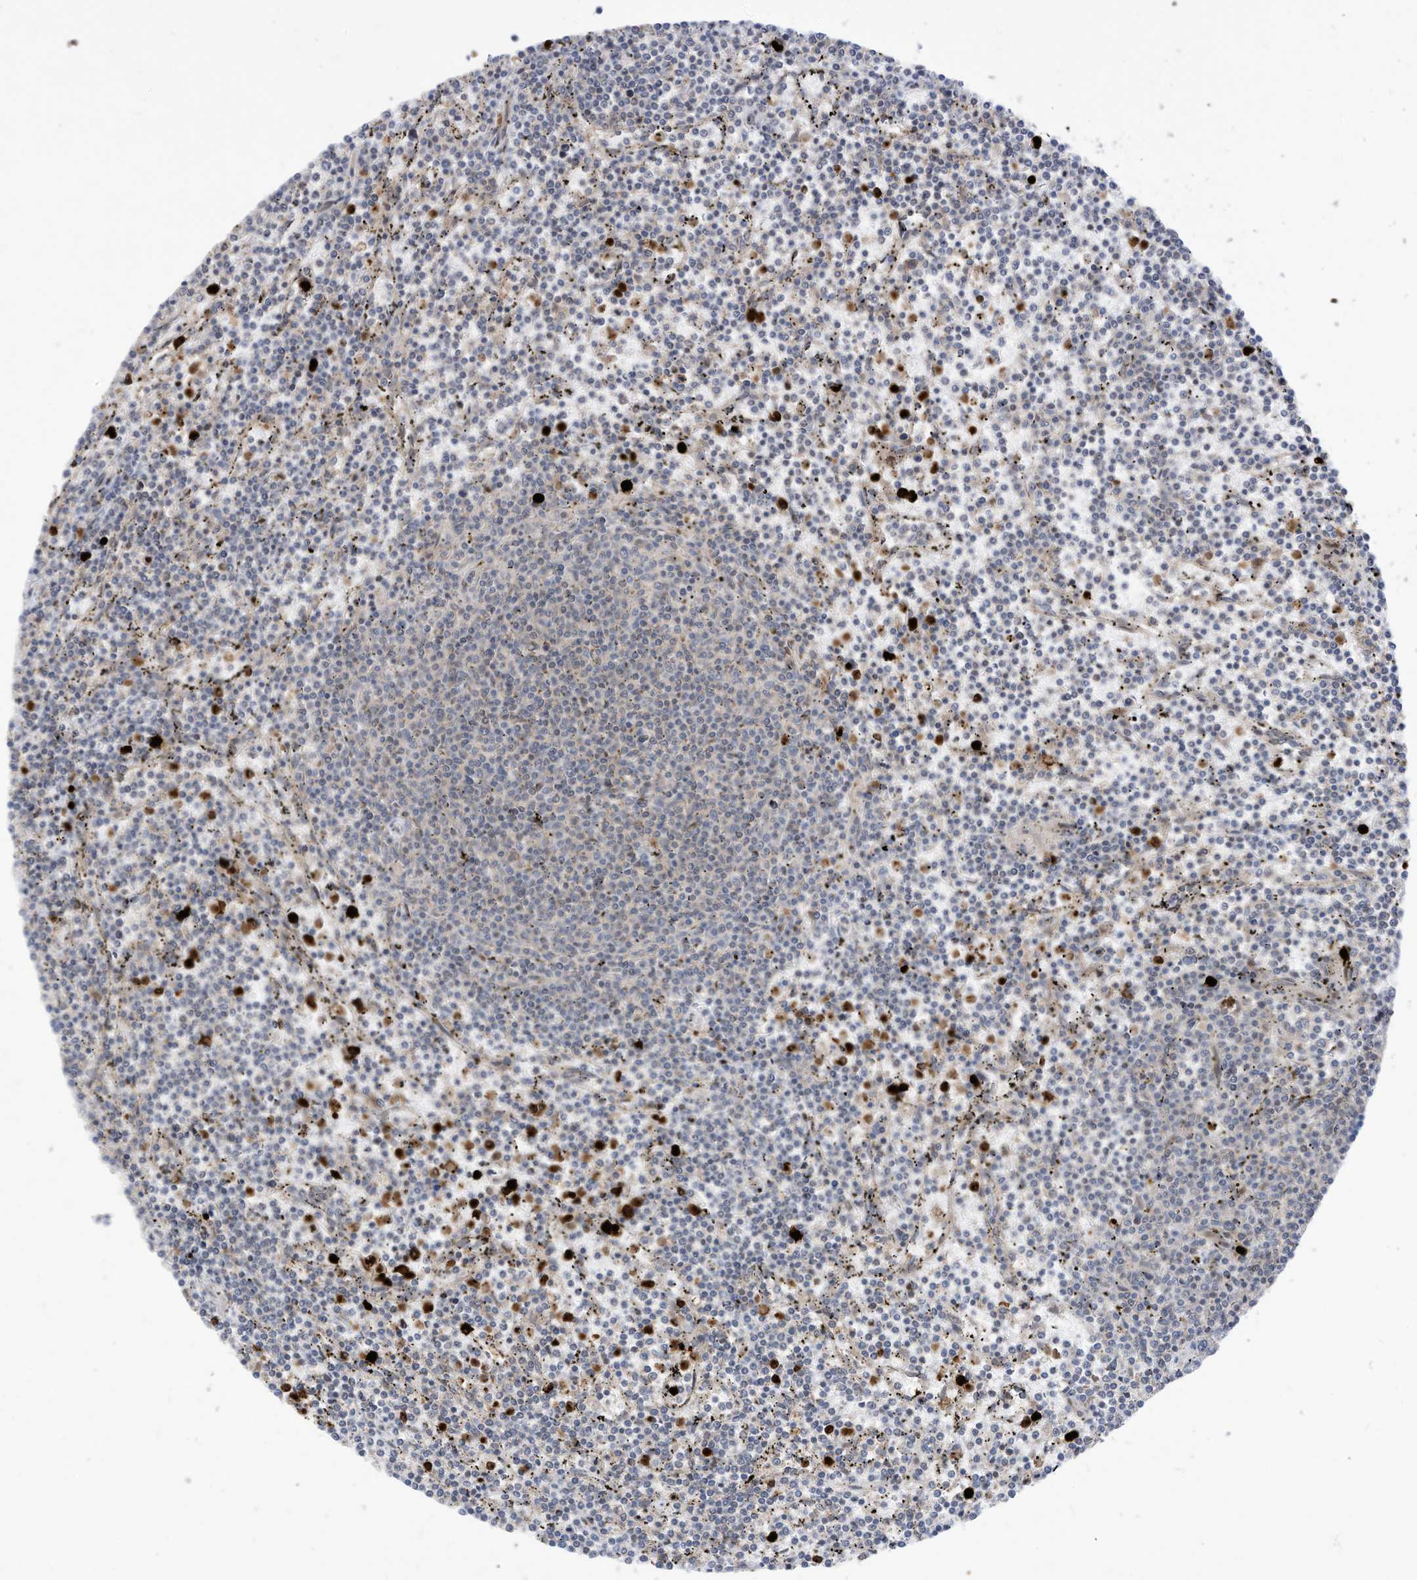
{"staining": {"intensity": "negative", "quantity": "none", "location": "none"}, "tissue": "lymphoma", "cell_type": "Tumor cells", "image_type": "cancer", "snomed": [{"axis": "morphology", "description": "Malignant lymphoma, non-Hodgkin's type, Low grade"}, {"axis": "topography", "description": "Spleen"}], "caption": "This is an IHC photomicrograph of human low-grade malignant lymphoma, non-Hodgkin's type. There is no expression in tumor cells.", "gene": "CNKSR1", "patient": {"sex": "female", "age": 50}}